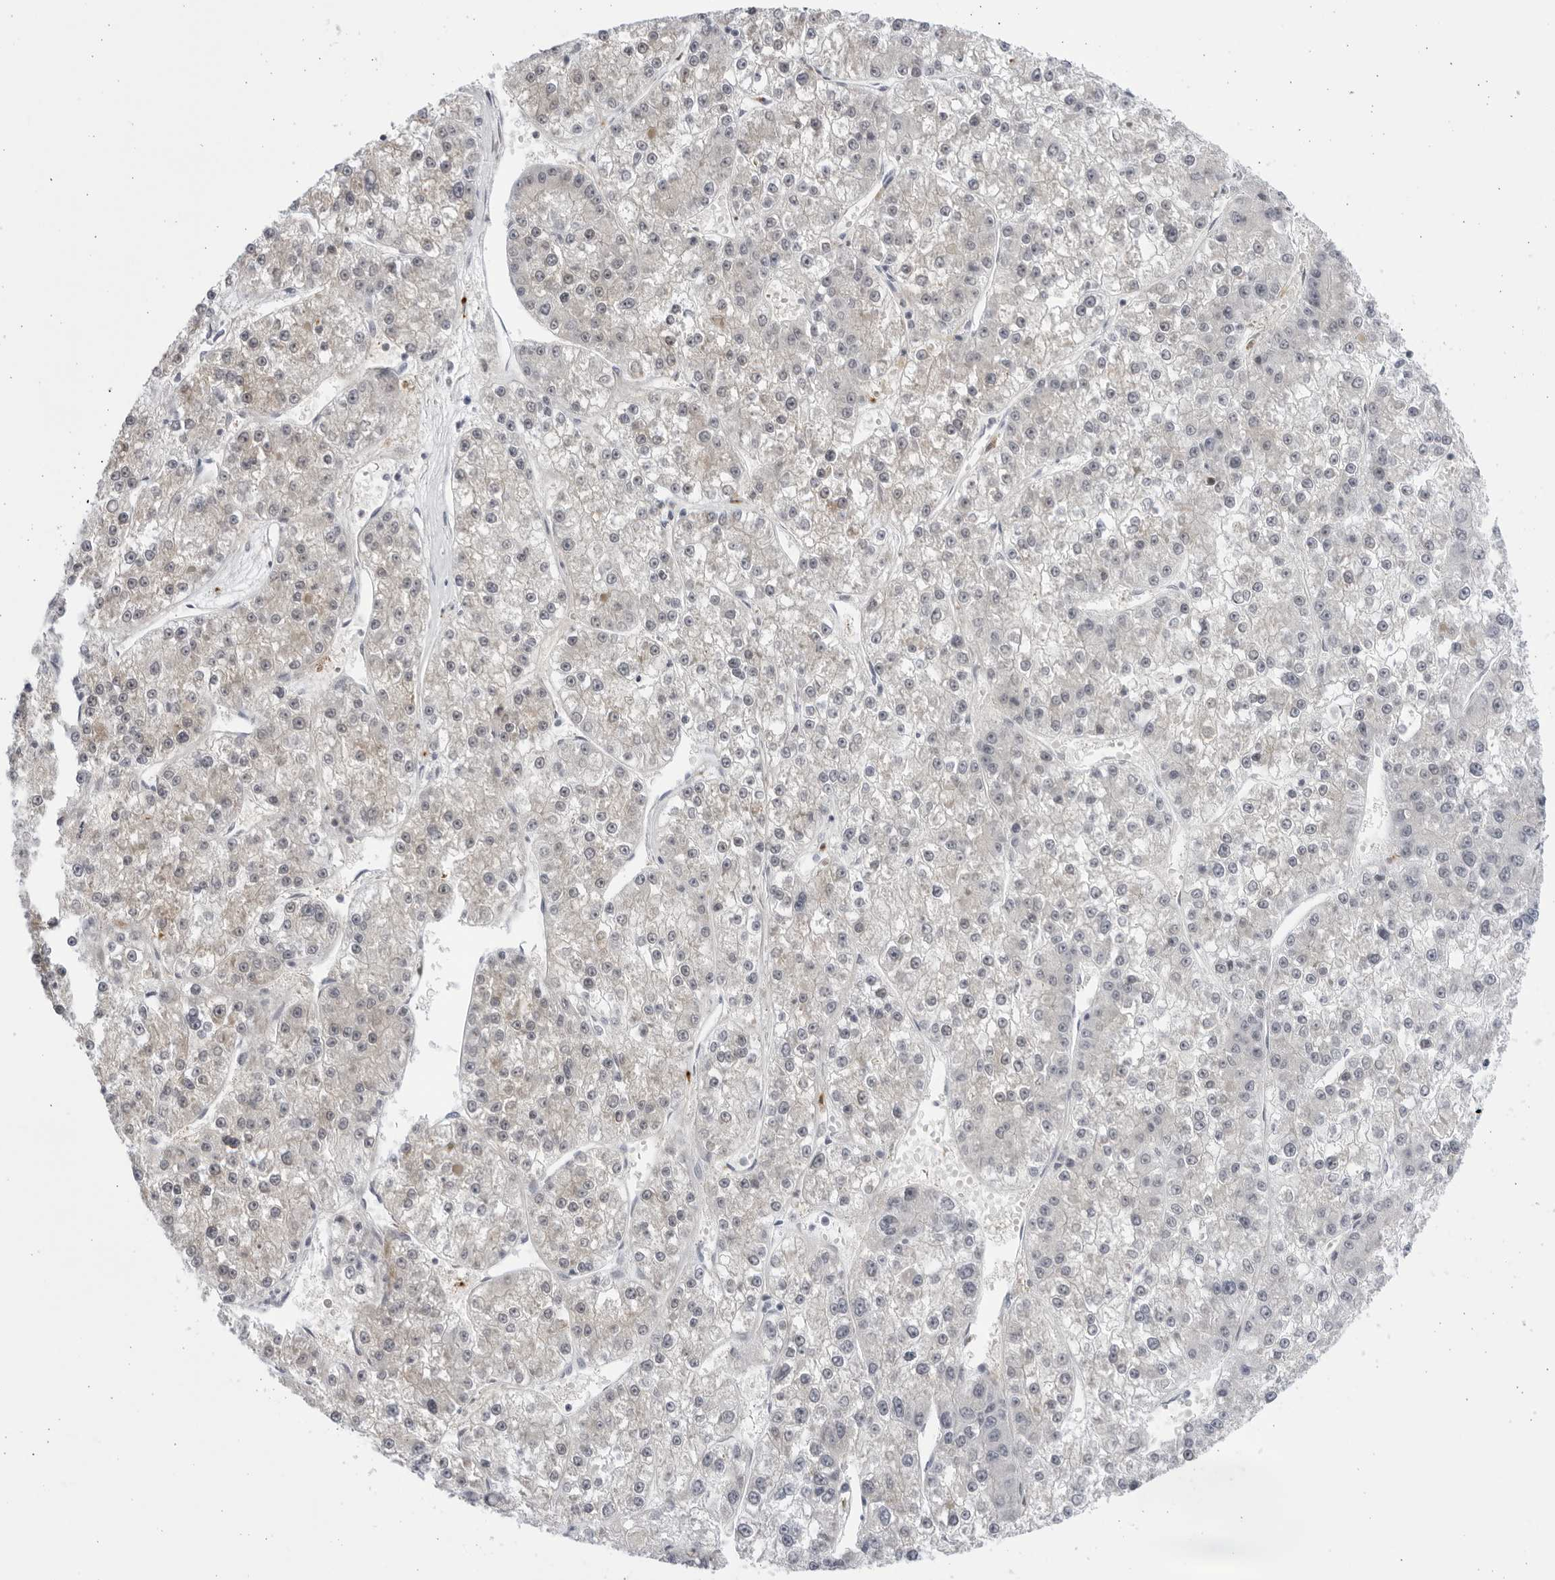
{"staining": {"intensity": "weak", "quantity": "<25%", "location": "cytoplasmic/membranous"}, "tissue": "liver cancer", "cell_type": "Tumor cells", "image_type": "cancer", "snomed": [{"axis": "morphology", "description": "Carcinoma, Hepatocellular, NOS"}, {"axis": "topography", "description": "Liver"}], "caption": "Hepatocellular carcinoma (liver) was stained to show a protein in brown. There is no significant staining in tumor cells.", "gene": "CCDC181", "patient": {"sex": "female", "age": 73}}